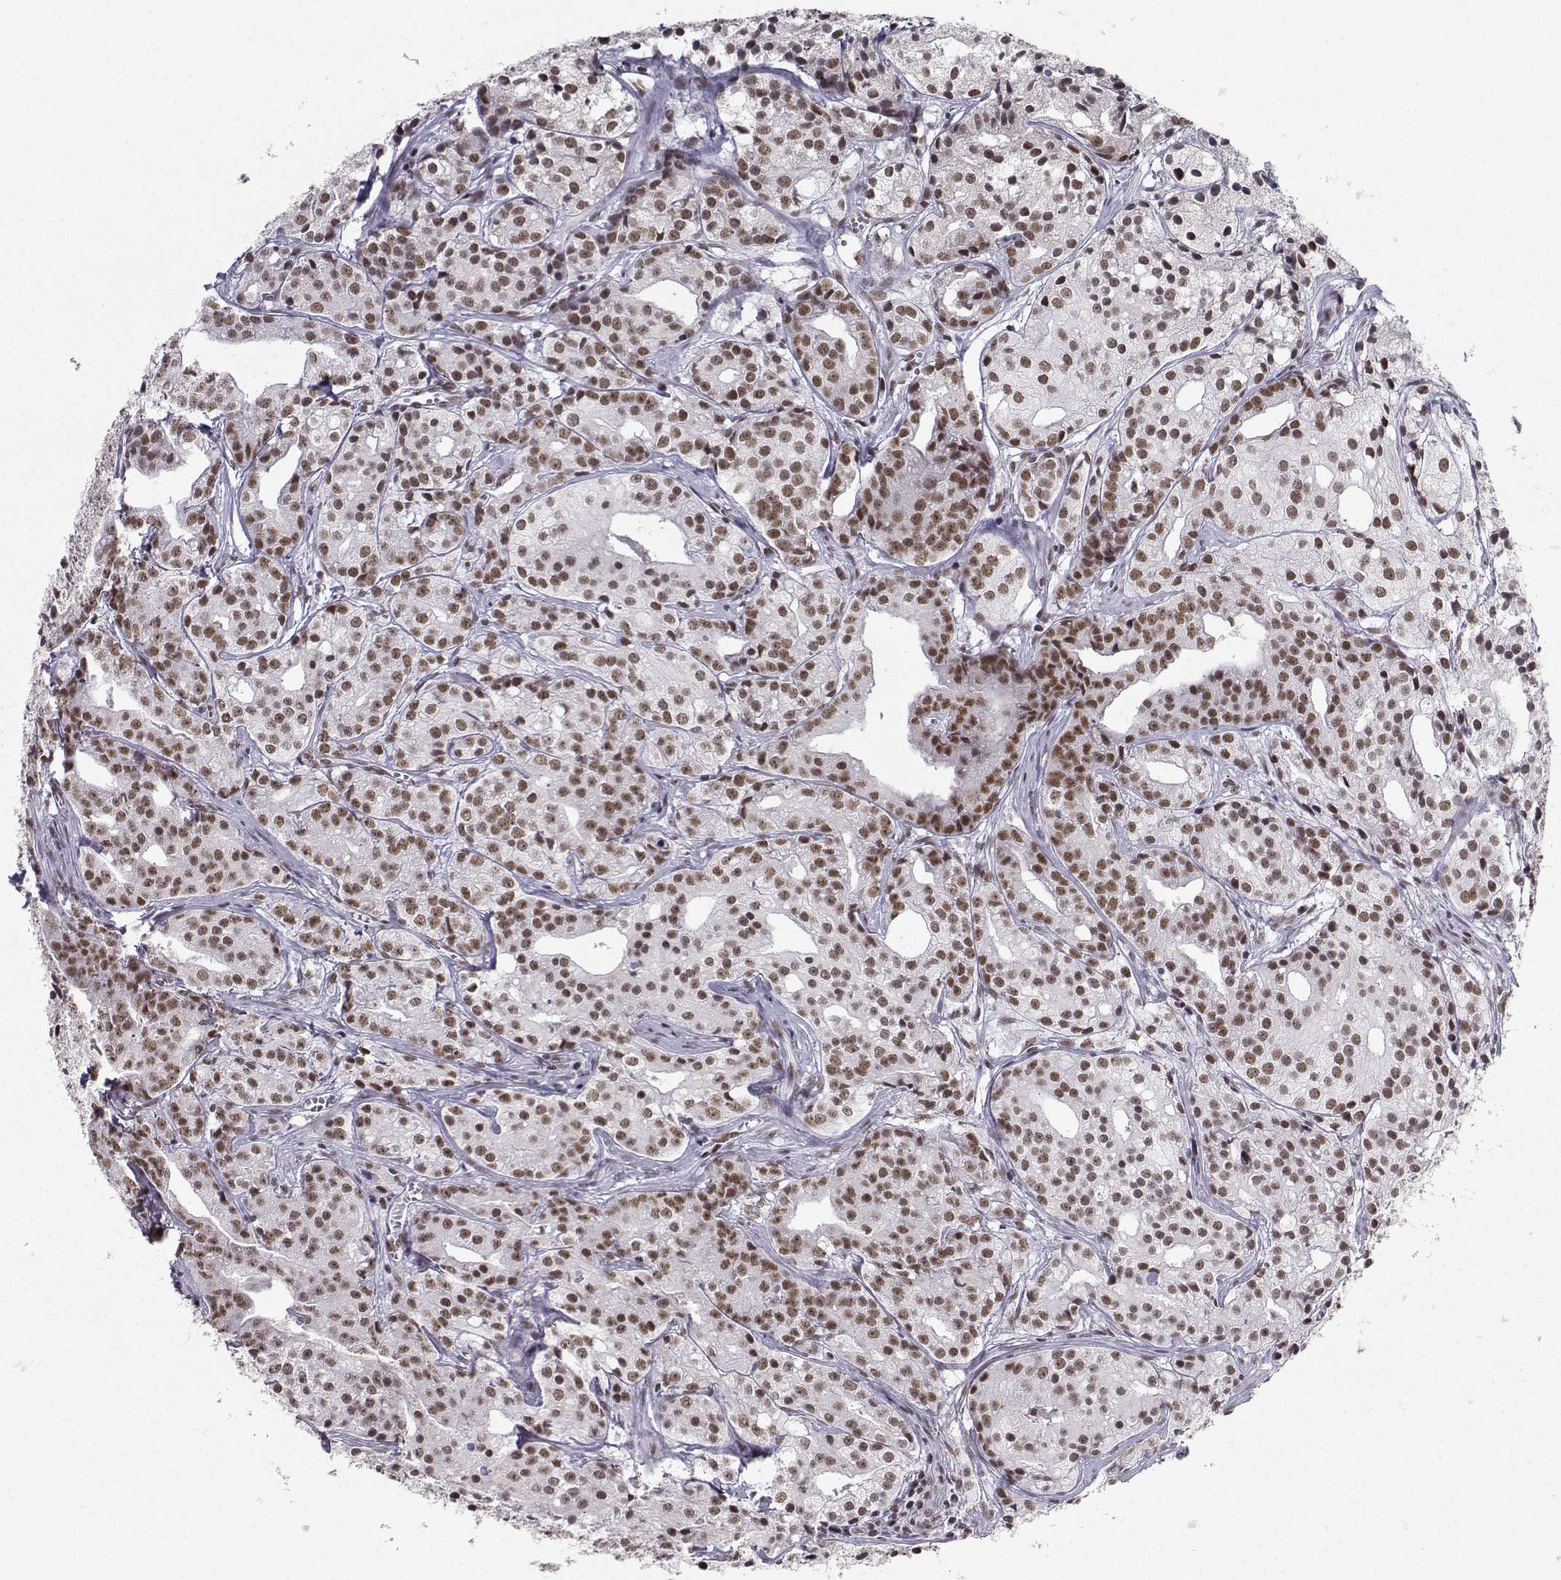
{"staining": {"intensity": "weak", "quantity": ">75%", "location": "nuclear"}, "tissue": "prostate cancer", "cell_type": "Tumor cells", "image_type": "cancer", "snomed": [{"axis": "morphology", "description": "Adenocarcinoma, Medium grade"}, {"axis": "topography", "description": "Prostate"}], "caption": "Protein expression analysis of medium-grade adenocarcinoma (prostate) reveals weak nuclear expression in about >75% of tumor cells. (Stains: DAB in brown, nuclei in blue, Microscopy: brightfield microscopy at high magnification).", "gene": "SNRPB2", "patient": {"sex": "male", "age": 74}}